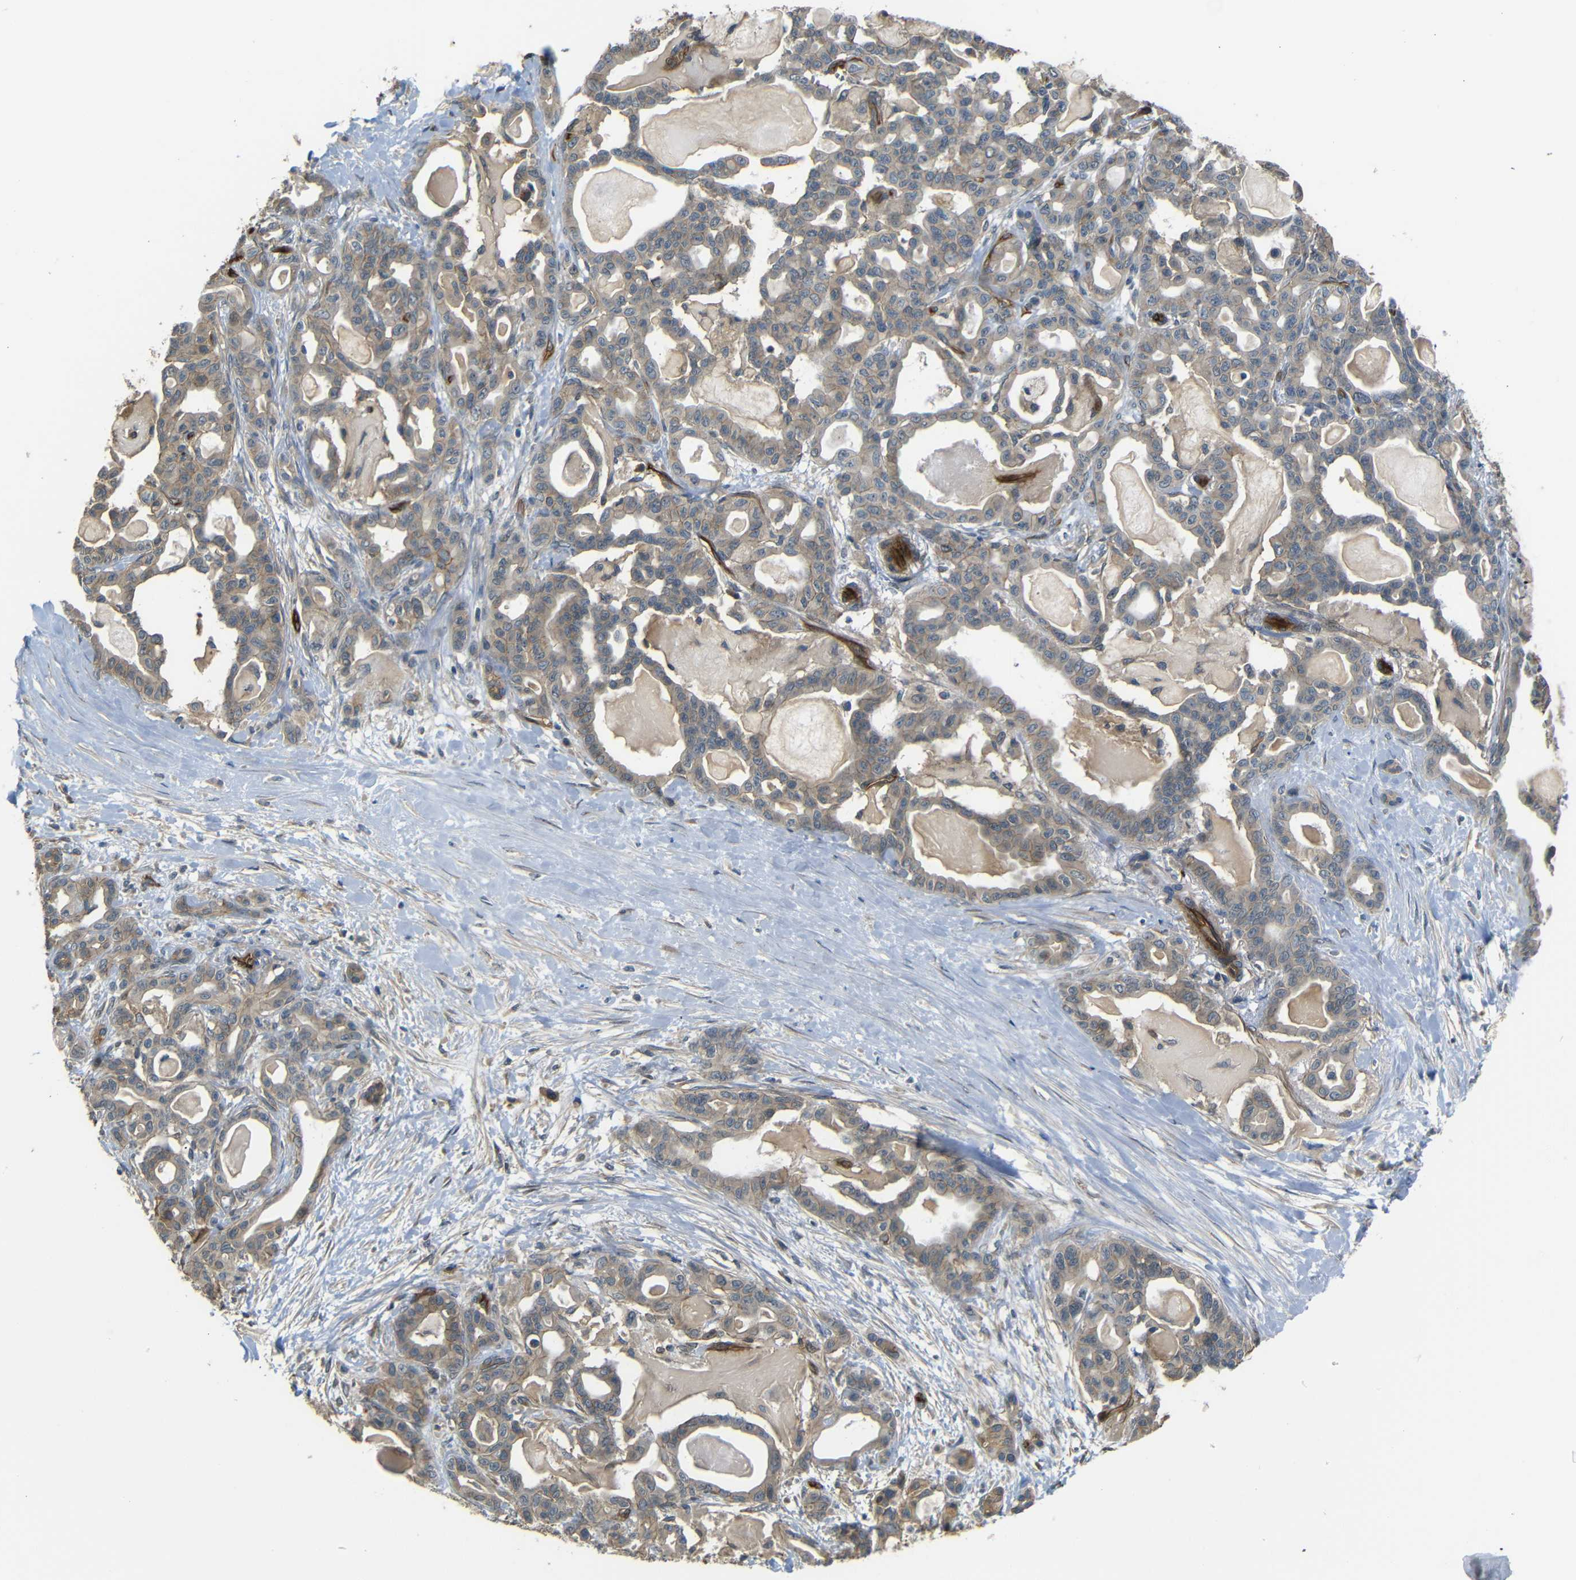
{"staining": {"intensity": "weak", "quantity": ">75%", "location": "cytoplasmic/membranous"}, "tissue": "pancreatic cancer", "cell_type": "Tumor cells", "image_type": "cancer", "snomed": [{"axis": "morphology", "description": "Adenocarcinoma, NOS"}, {"axis": "topography", "description": "Pancreas"}], "caption": "Immunohistochemical staining of human pancreatic cancer reveals weak cytoplasmic/membranous protein staining in about >75% of tumor cells.", "gene": "RELL1", "patient": {"sex": "male", "age": 63}}